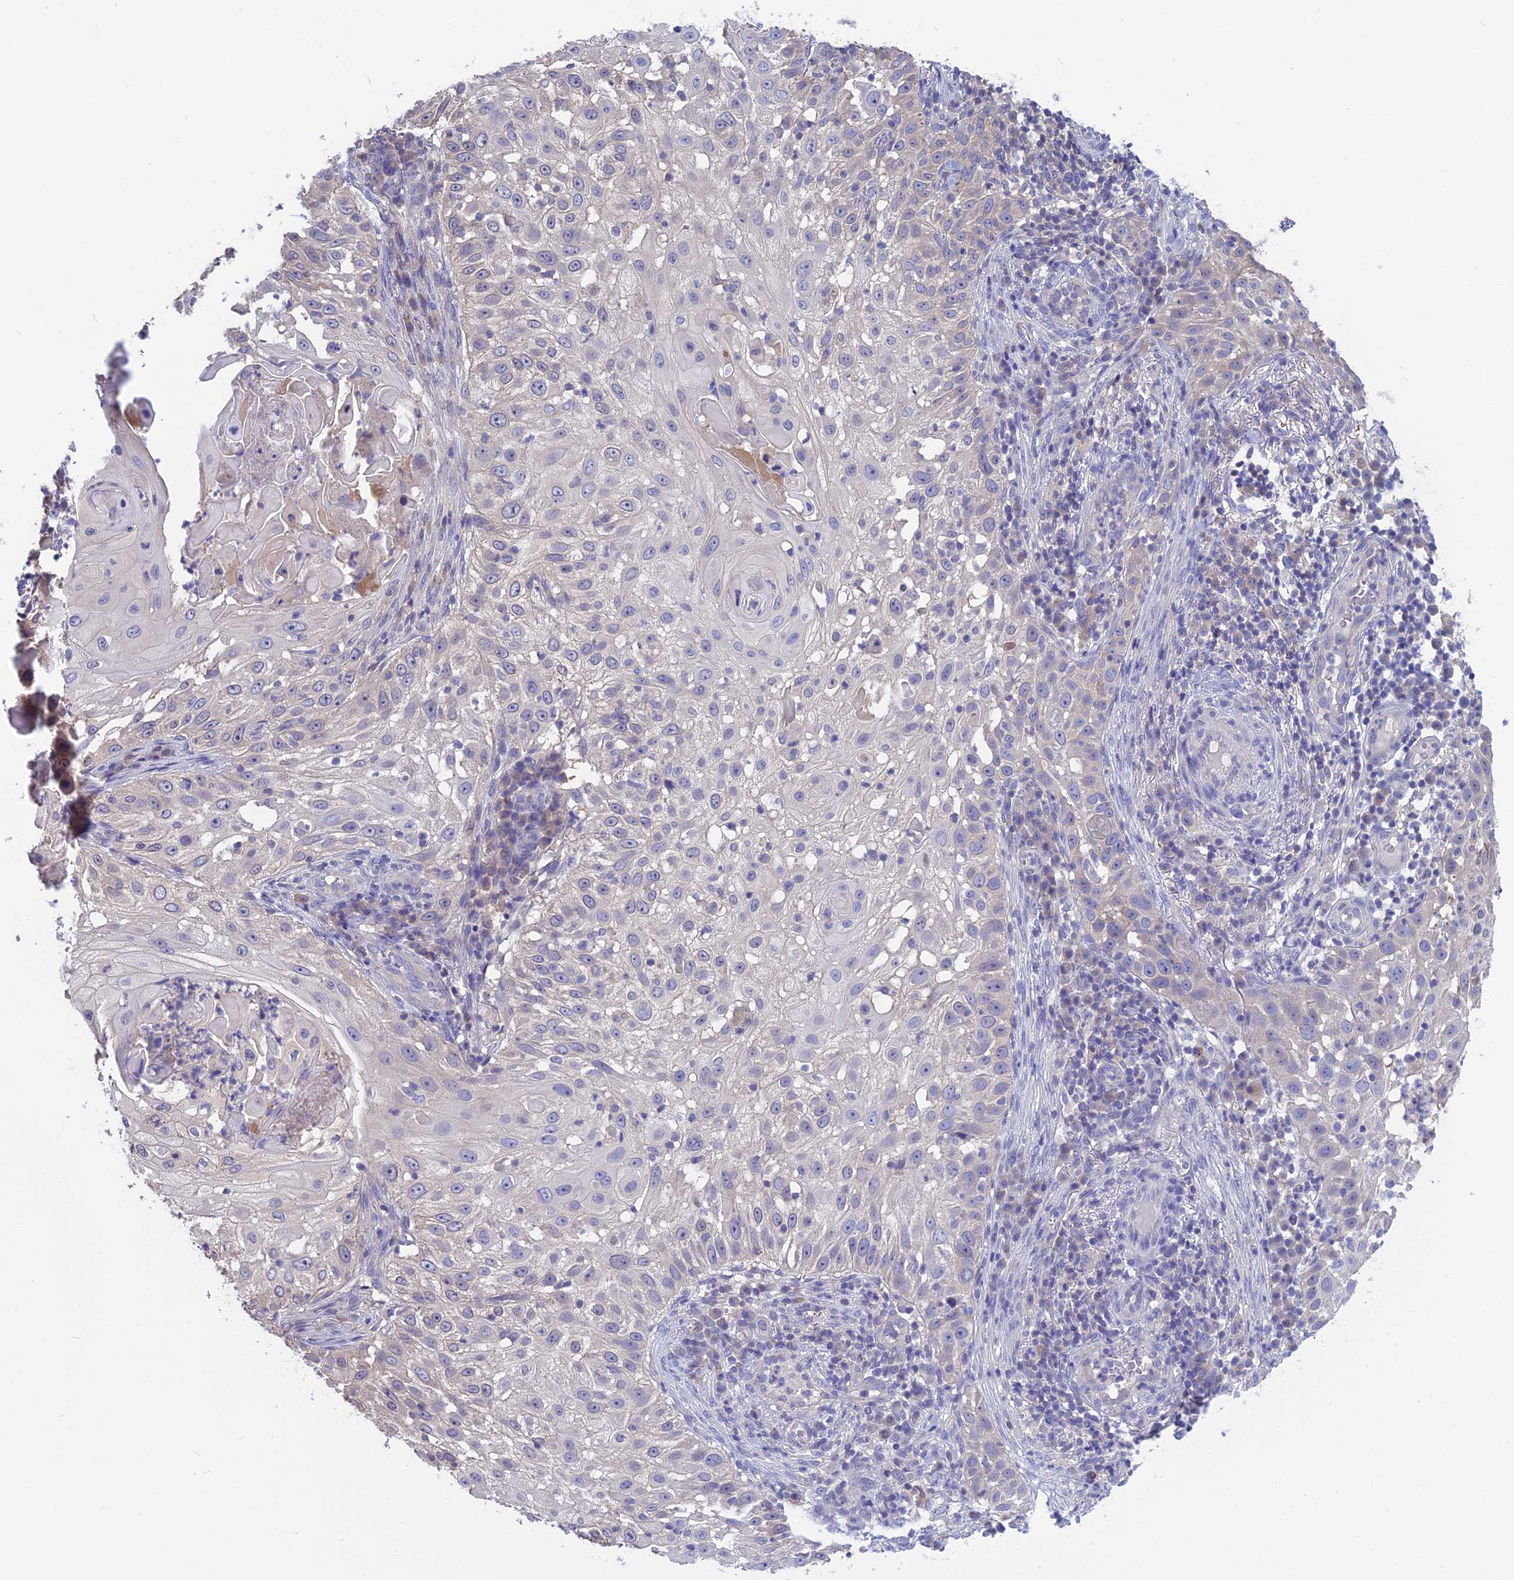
{"staining": {"intensity": "negative", "quantity": "none", "location": "none"}, "tissue": "skin cancer", "cell_type": "Tumor cells", "image_type": "cancer", "snomed": [{"axis": "morphology", "description": "Squamous cell carcinoma, NOS"}, {"axis": "topography", "description": "Skin"}], "caption": "Immunohistochemical staining of human squamous cell carcinoma (skin) reveals no significant positivity in tumor cells.", "gene": "SNAP91", "patient": {"sex": "female", "age": 44}}